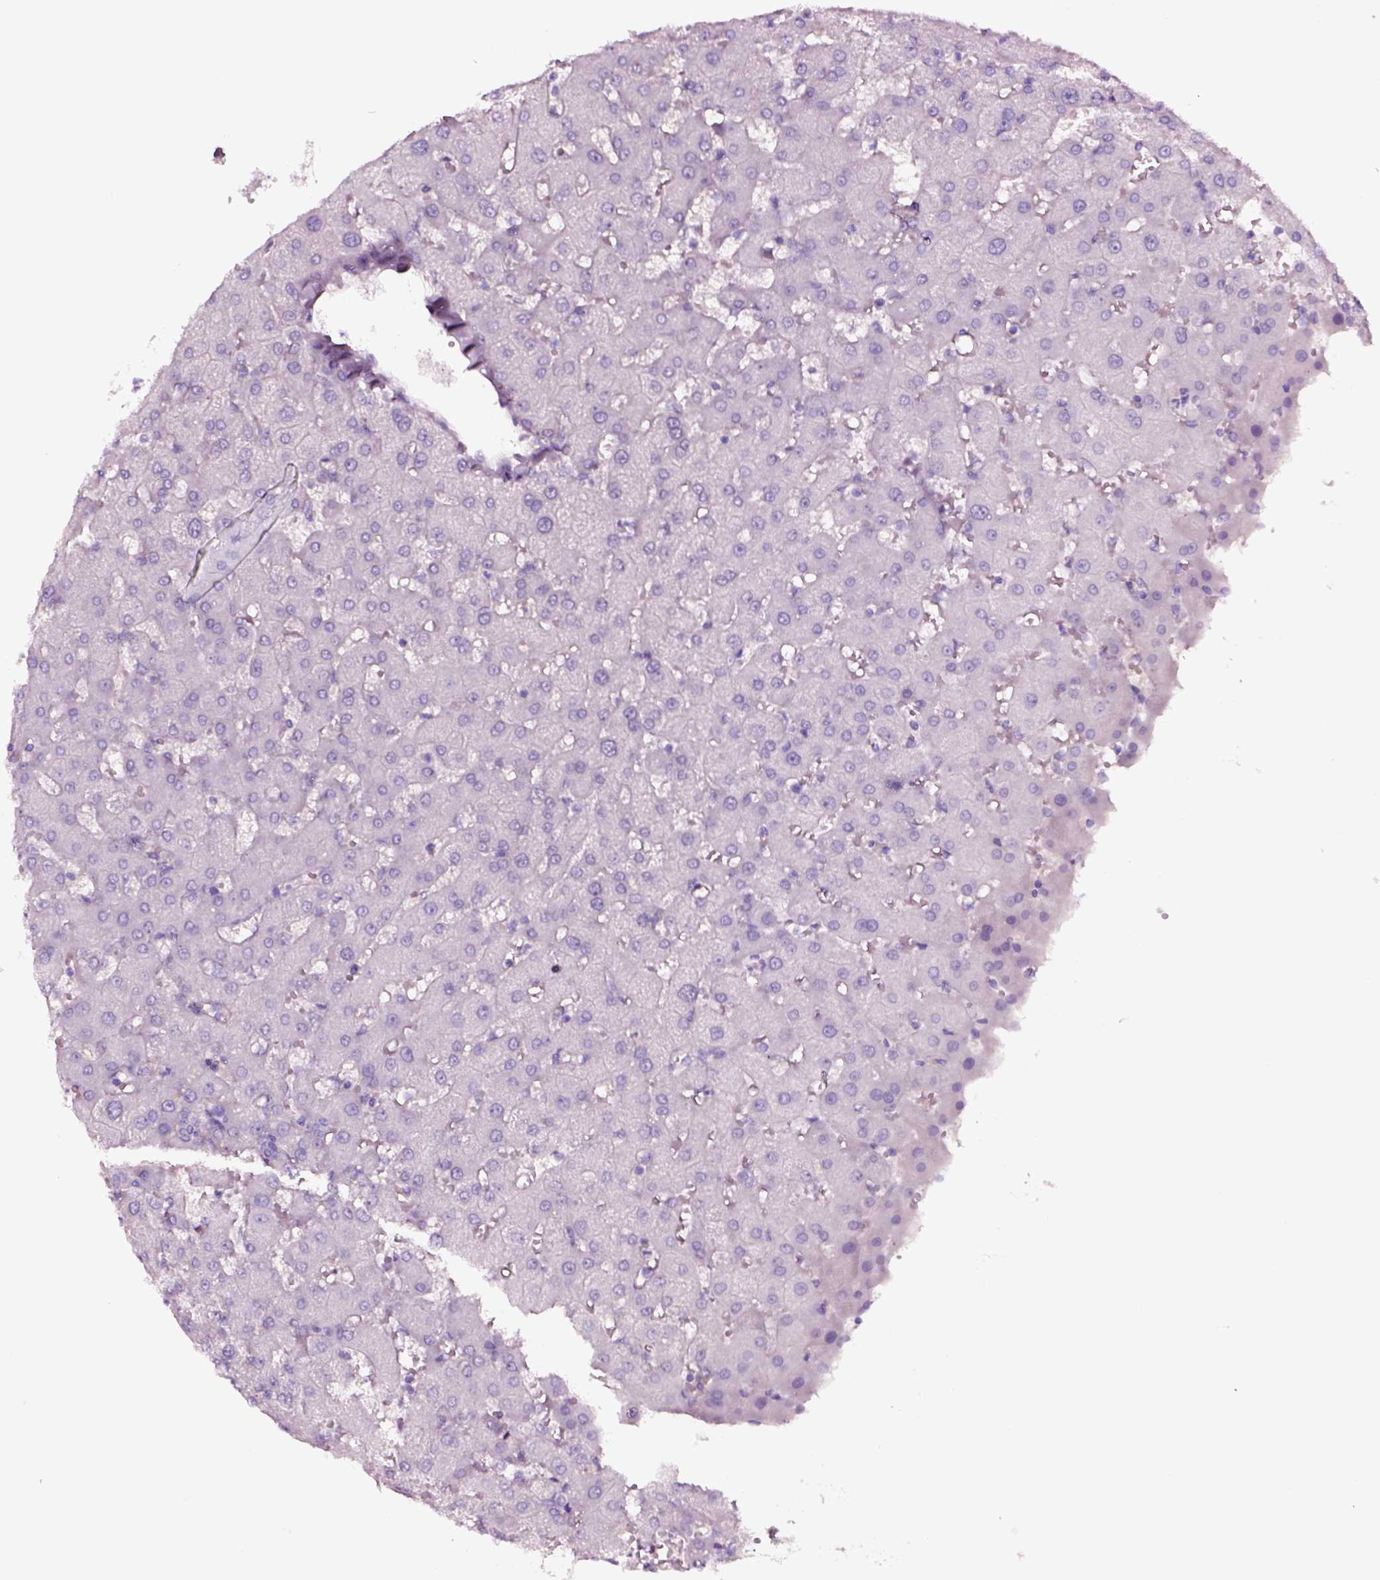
{"staining": {"intensity": "negative", "quantity": "none", "location": "none"}, "tissue": "liver", "cell_type": "Cholangiocytes", "image_type": "normal", "snomed": [{"axis": "morphology", "description": "Normal tissue, NOS"}, {"axis": "topography", "description": "Liver"}], "caption": "Cholangiocytes are negative for brown protein staining in benign liver.", "gene": "SOX10", "patient": {"sex": "female", "age": 63}}